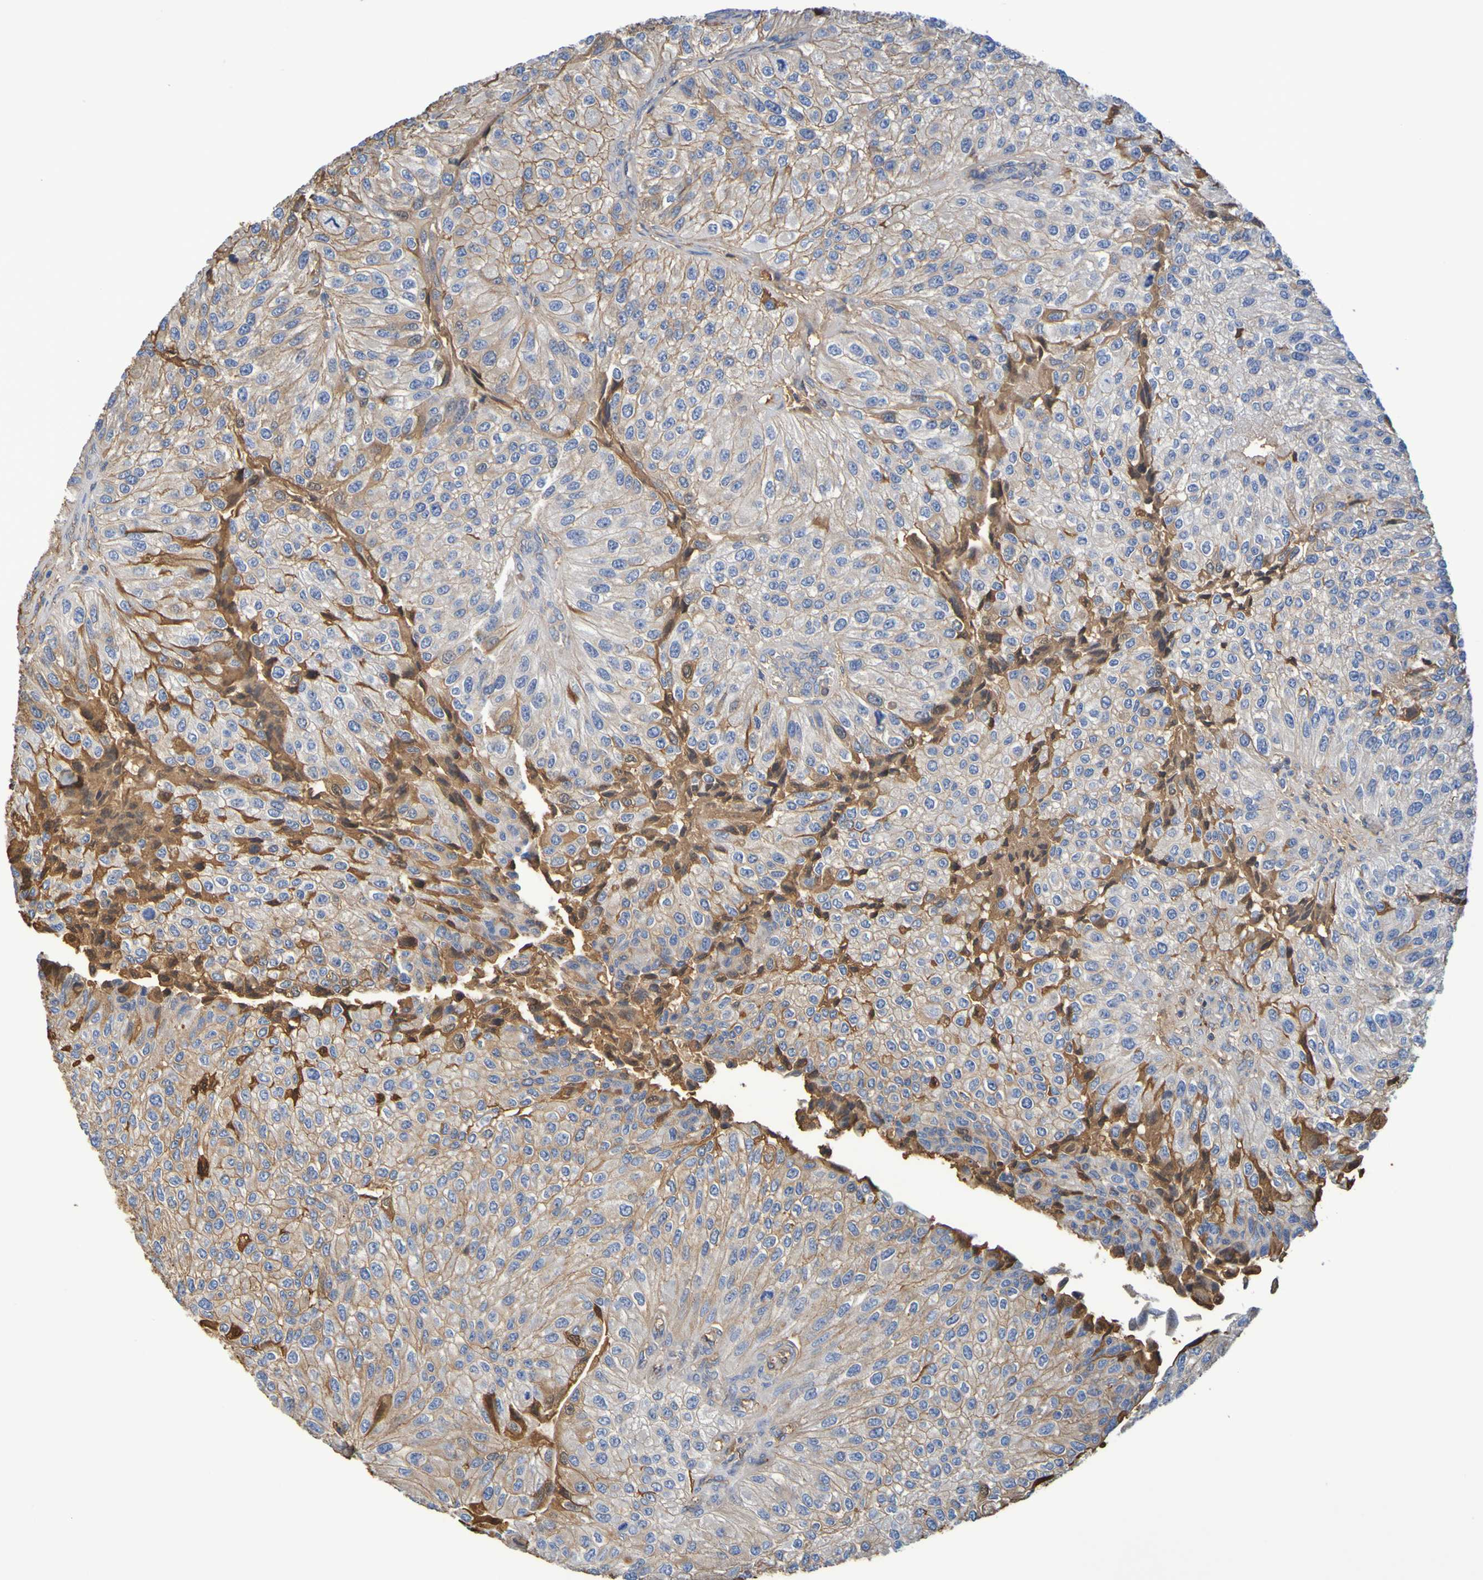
{"staining": {"intensity": "negative", "quantity": "none", "location": "none"}, "tissue": "urothelial cancer", "cell_type": "Tumor cells", "image_type": "cancer", "snomed": [{"axis": "morphology", "description": "Urothelial carcinoma, High grade"}, {"axis": "topography", "description": "Kidney"}, {"axis": "topography", "description": "Urinary bladder"}], "caption": "High magnification brightfield microscopy of urothelial cancer stained with DAB (3,3'-diaminobenzidine) (brown) and counterstained with hematoxylin (blue): tumor cells show no significant staining.", "gene": "GAB3", "patient": {"sex": "male", "age": 77}}